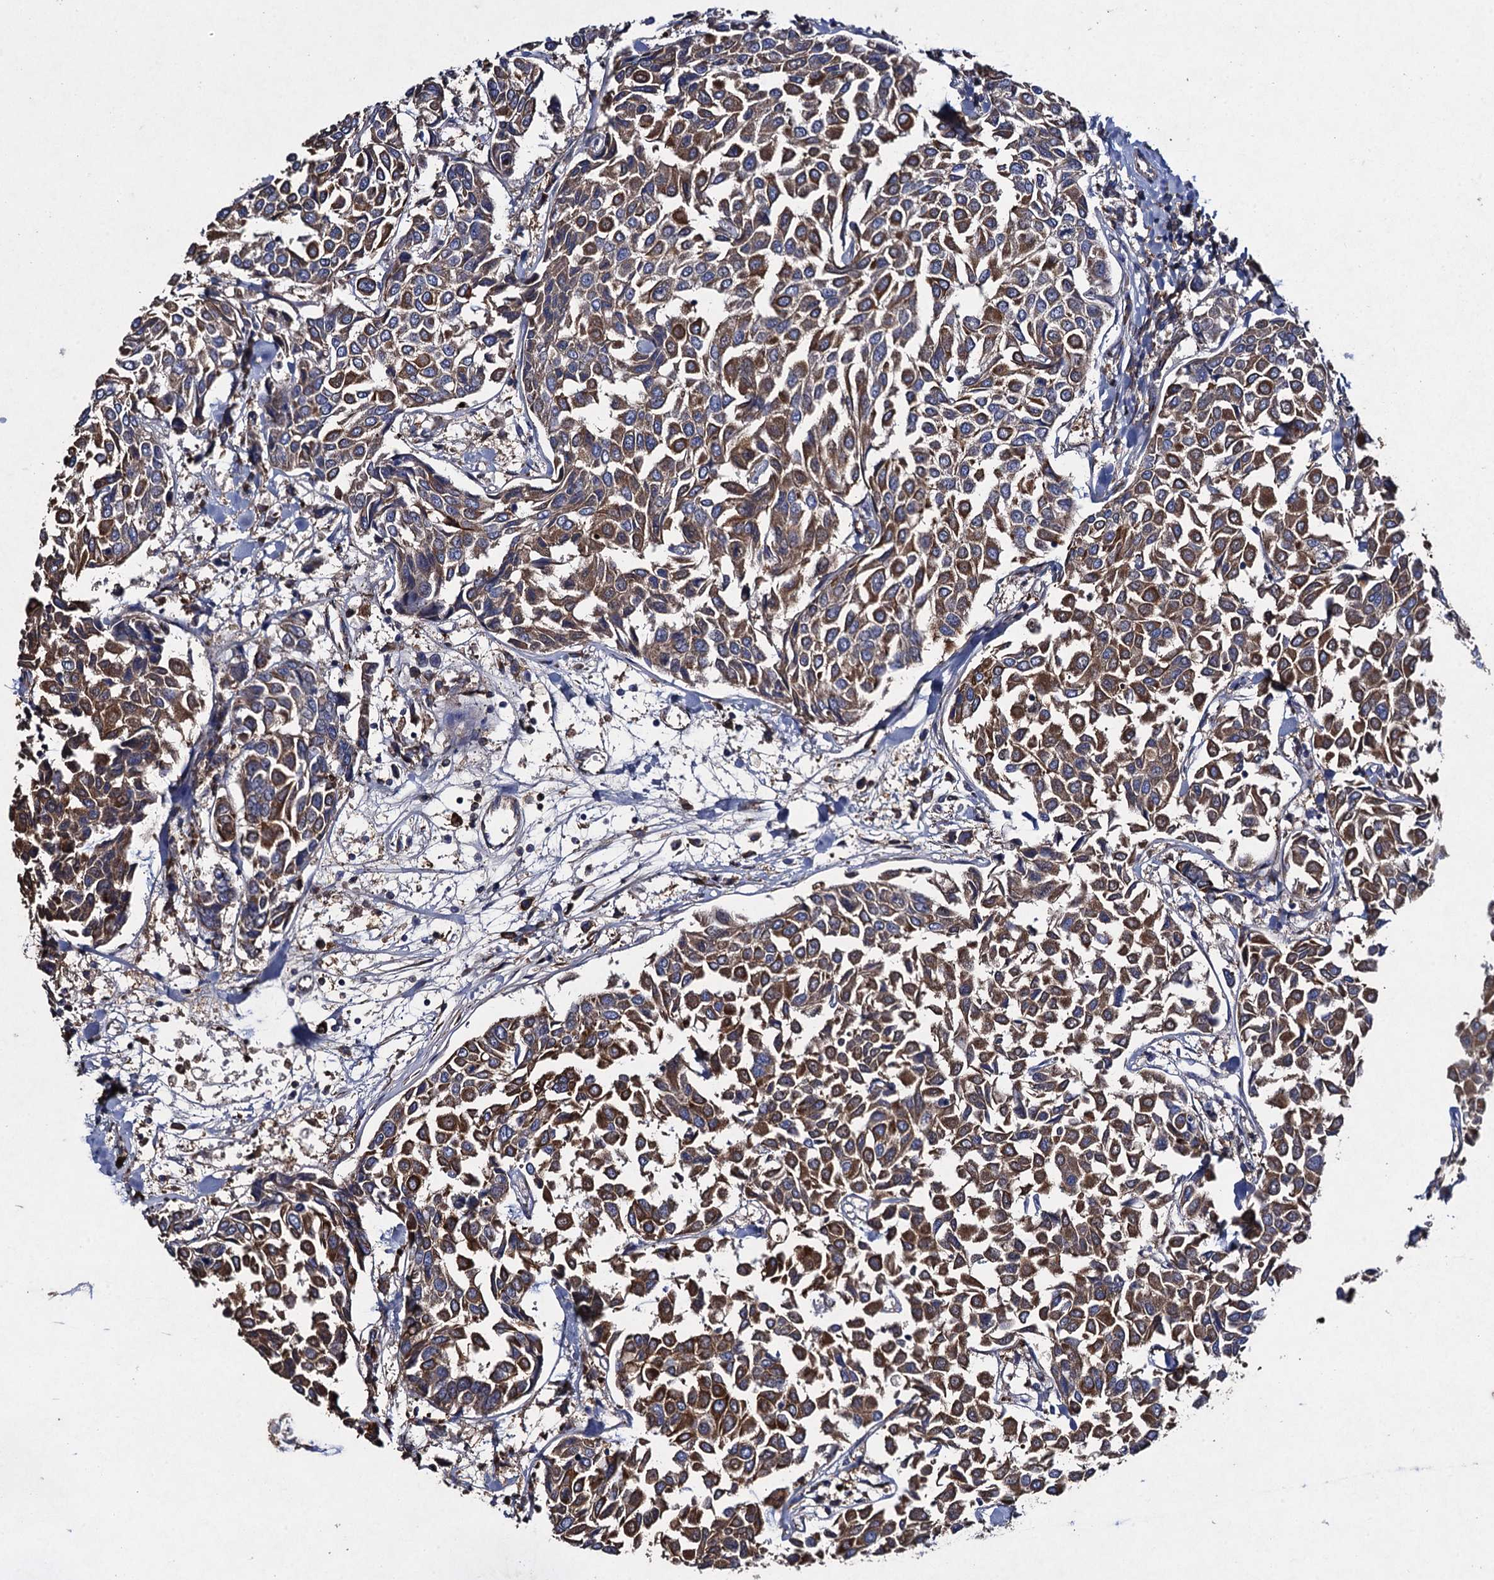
{"staining": {"intensity": "moderate", "quantity": ">75%", "location": "cytoplasmic/membranous"}, "tissue": "breast cancer", "cell_type": "Tumor cells", "image_type": "cancer", "snomed": [{"axis": "morphology", "description": "Duct carcinoma"}, {"axis": "topography", "description": "Breast"}], "caption": "An image of breast cancer stained for a protein exhibits moderate cytoplasmic/membranous brown staining in tumor cells.", "gene": "TXNDC11", "patient": {"sex": "female", "age": 55}}